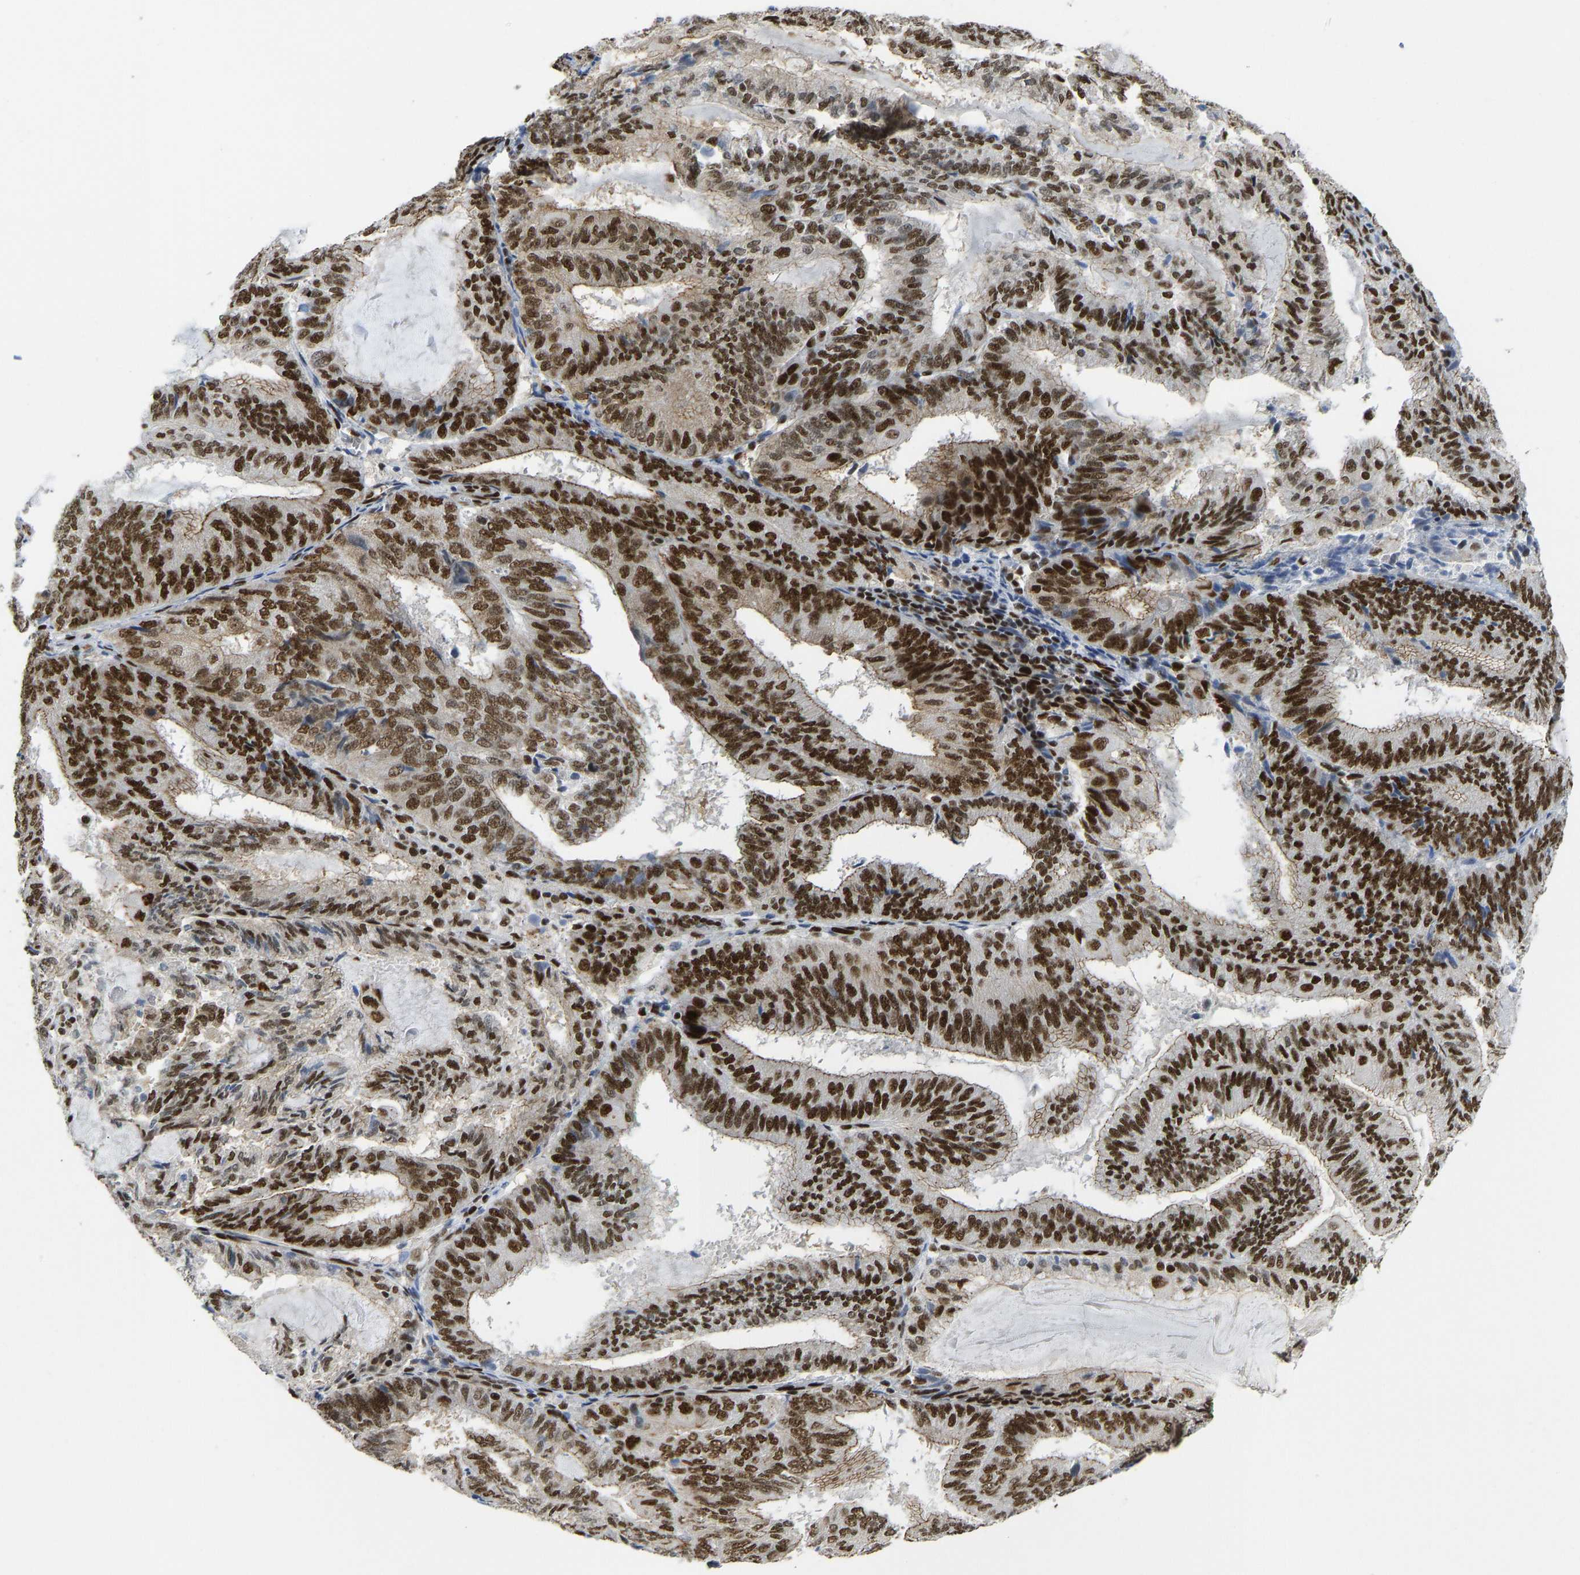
{"staining": {"intensity": "strong", "quantity": ">75%", "location": "nuclear"}, "tissue": "endometrial cancer", "cell_type": "Tumor cells", "image_type": "cancer", "snomed": [{"axis": "morphology", "description": "Adenocarcinoma, NOS"}, {"axis": "topography", "description": "Endometrium"}], "caption": "This is a photomicrograph of IHC staining of endometrial adenocarcinoma, which shows strong expression in the nuclear of tumor cells.", "gene": "FOXK1", "patient": {"sex": "female", "age": 81}}